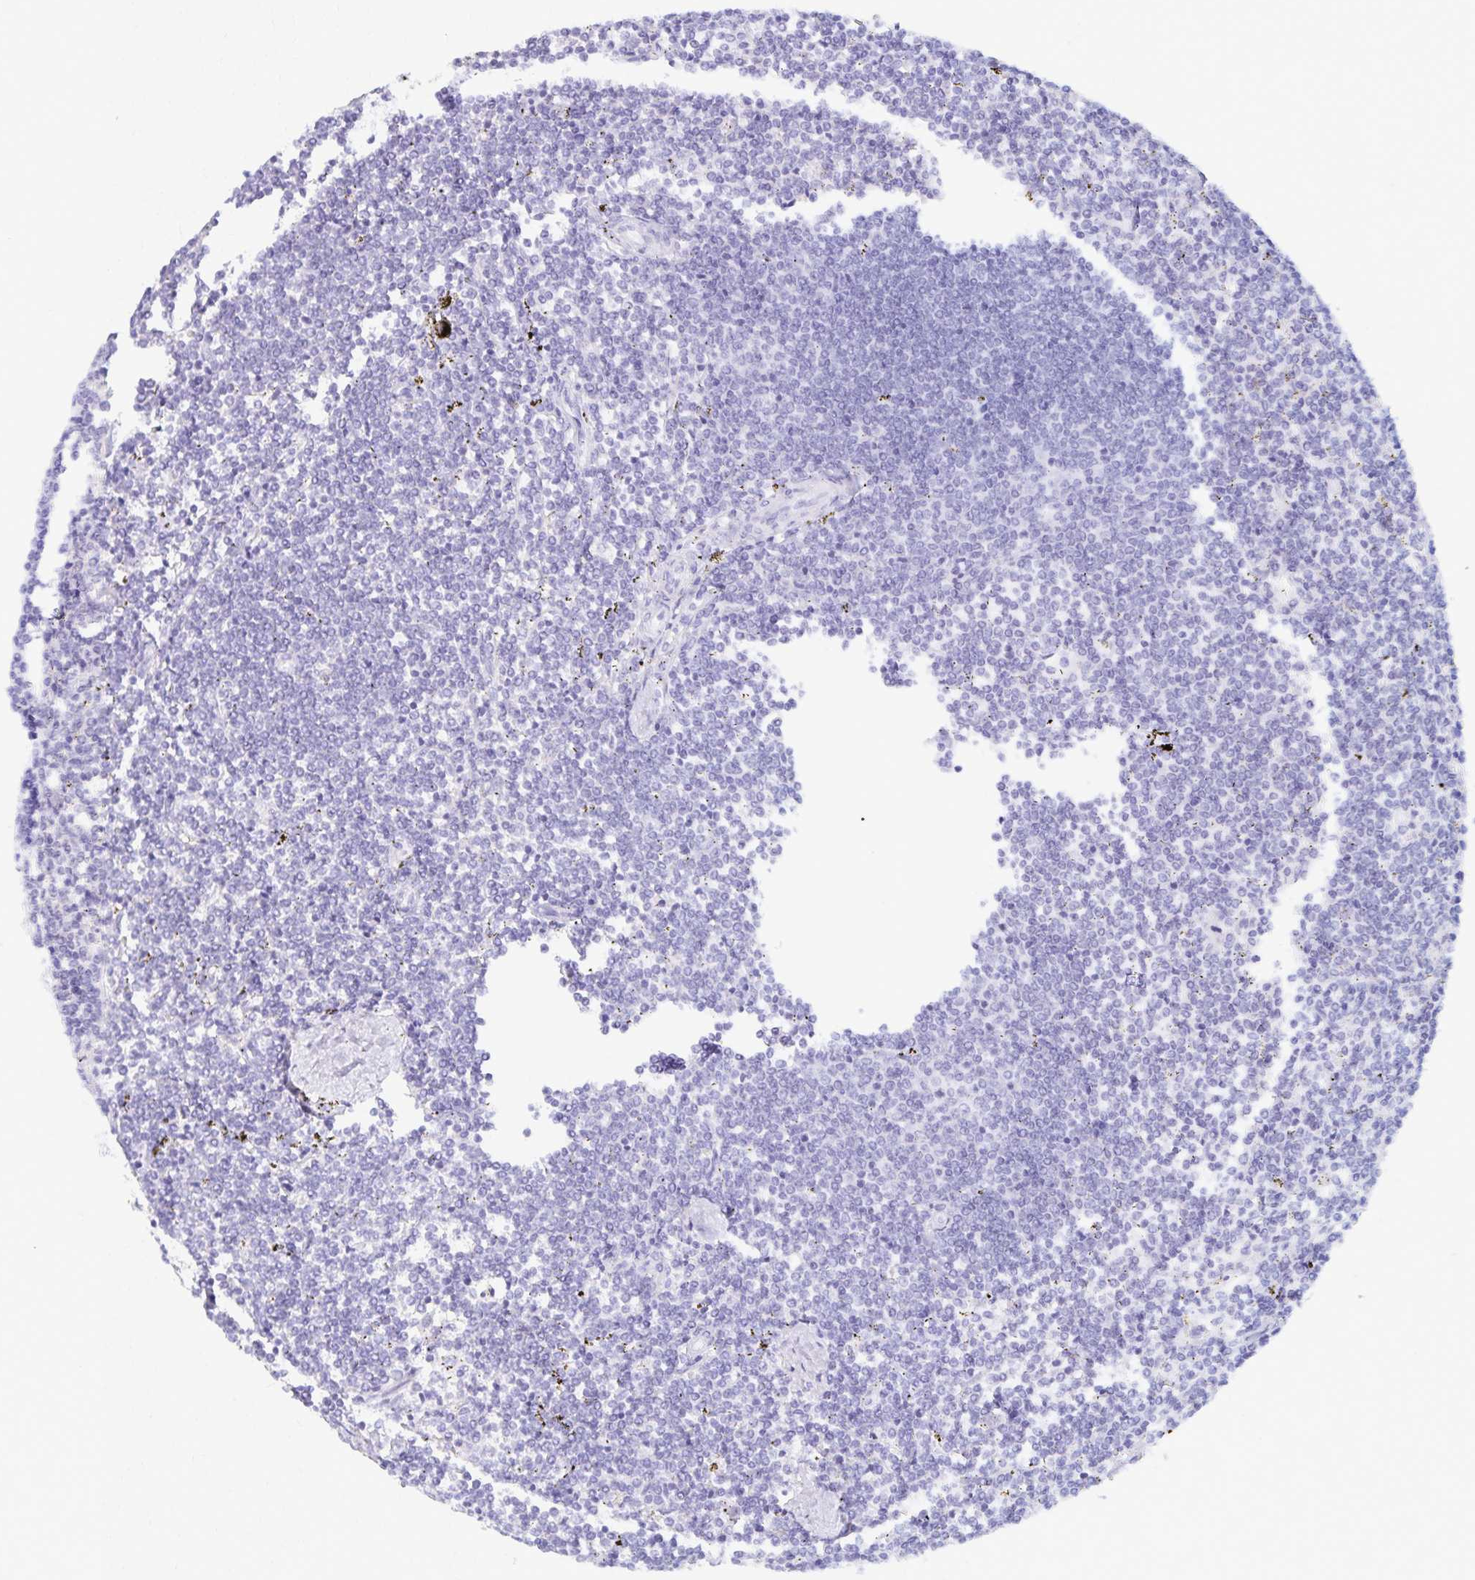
{"staining": {"intensity": "negative", "quantity": "none", "location": "none"}, "tissue": "lymphoma", "cell_type": "Tumor cells", "image_type": "cancer", "snomed": [{"axis": "morphology", "description": "Malignant lymphoma, non-Hodgkin's type, Low grade"}, {"axis": "topography", "description": "Spleen"}], "caption": "A high-resolution histopathology image shows immunohistochemistry (IHC) staining of lymphoma, which displays no significant staining in tumor cells.", "gene": "C2orf50", "patient": {"sex": "male", "age": 78}}